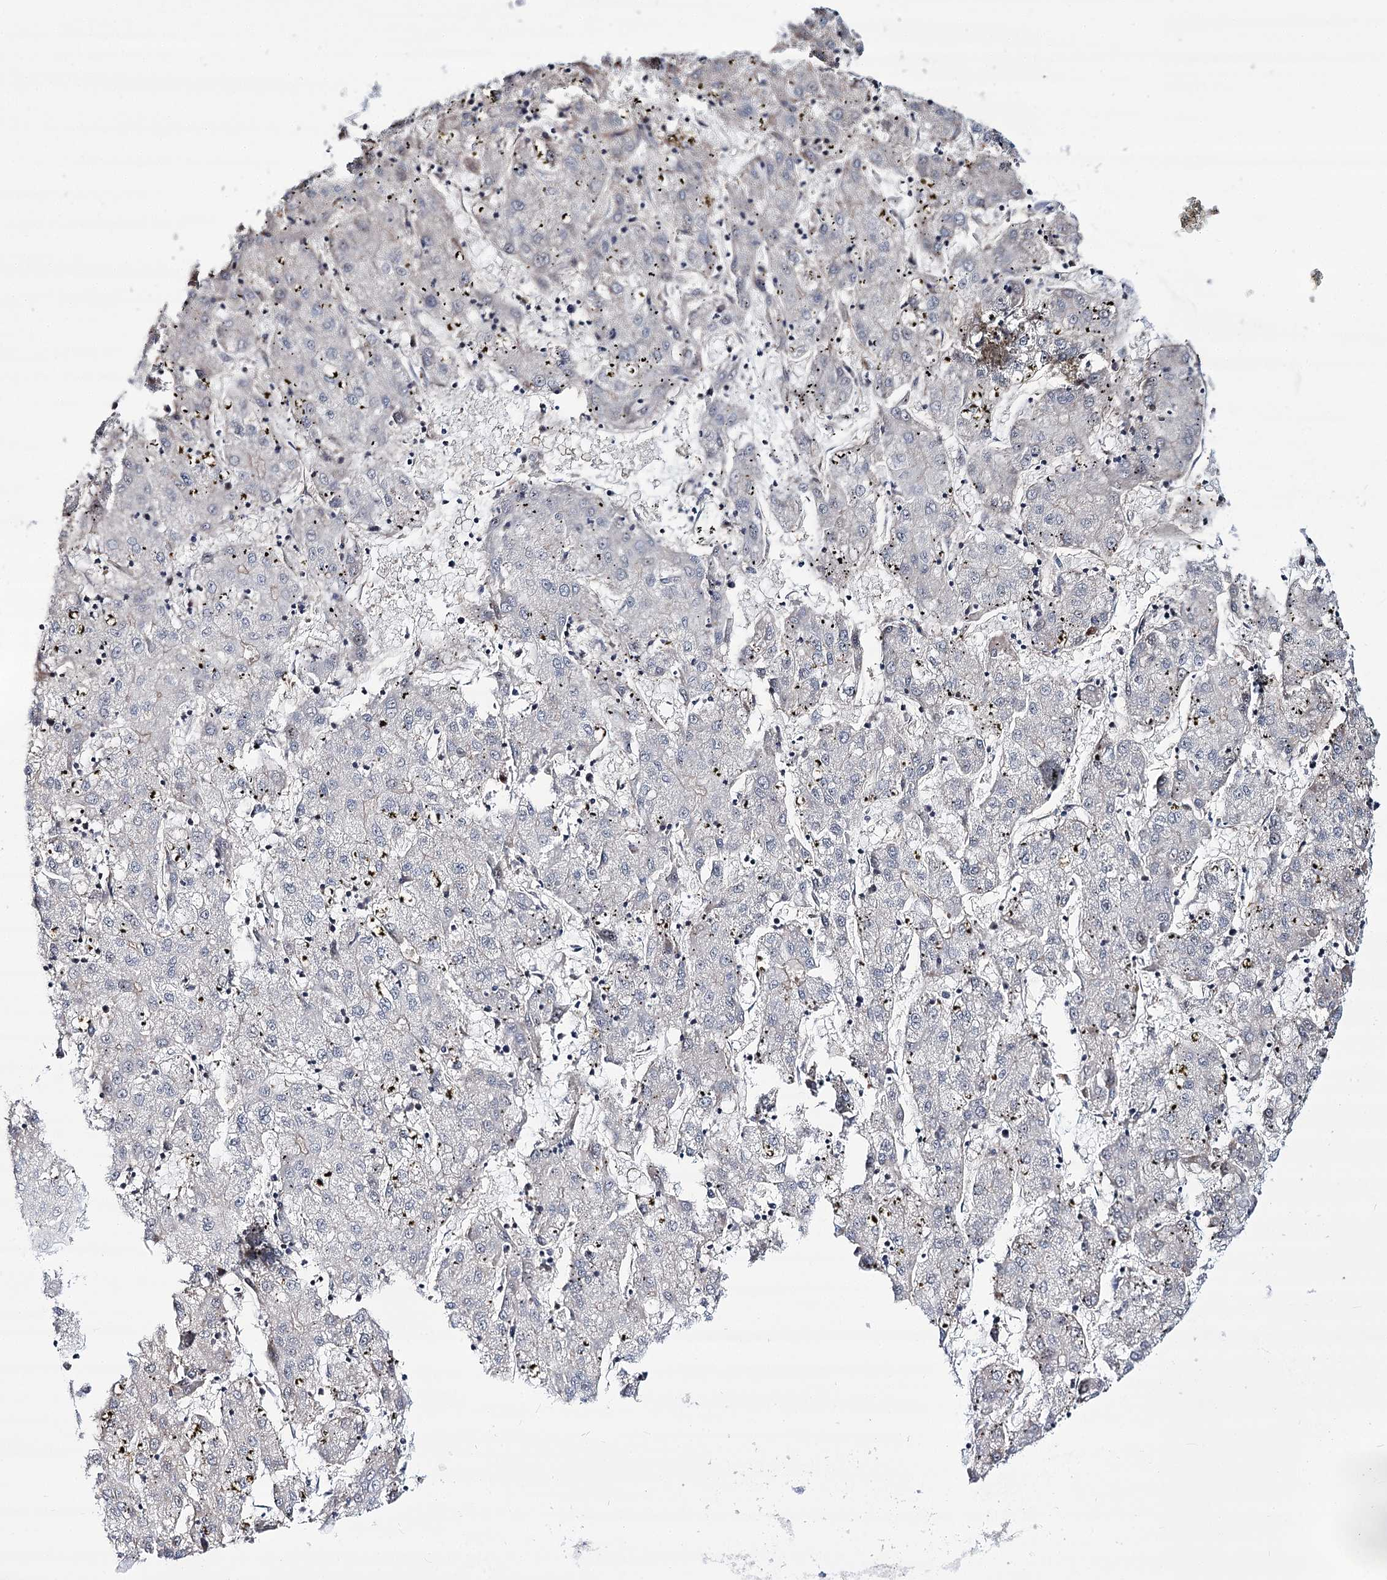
{"staining": {"intensity": "negative", "quantity": "none", "location": "none"}, "tissue": "liver cancer", "cell_type": "Tumor cells", "image_type": "cancer", "snomed": [{"axis": "morphology", "description": "Carcinoma, Hepatocellular, NOS"}, {"axis": "topography", "description": "Liver"}], "caption": "DAB (3,3'-diaminobenzidine) immunohistochemical staining of human liver cancer (hepatocellular carcinoma) exhibits no significant staining in tumor cells.", "gene": "CHMP7", "patient": {"sex": "male", "age": 72}}